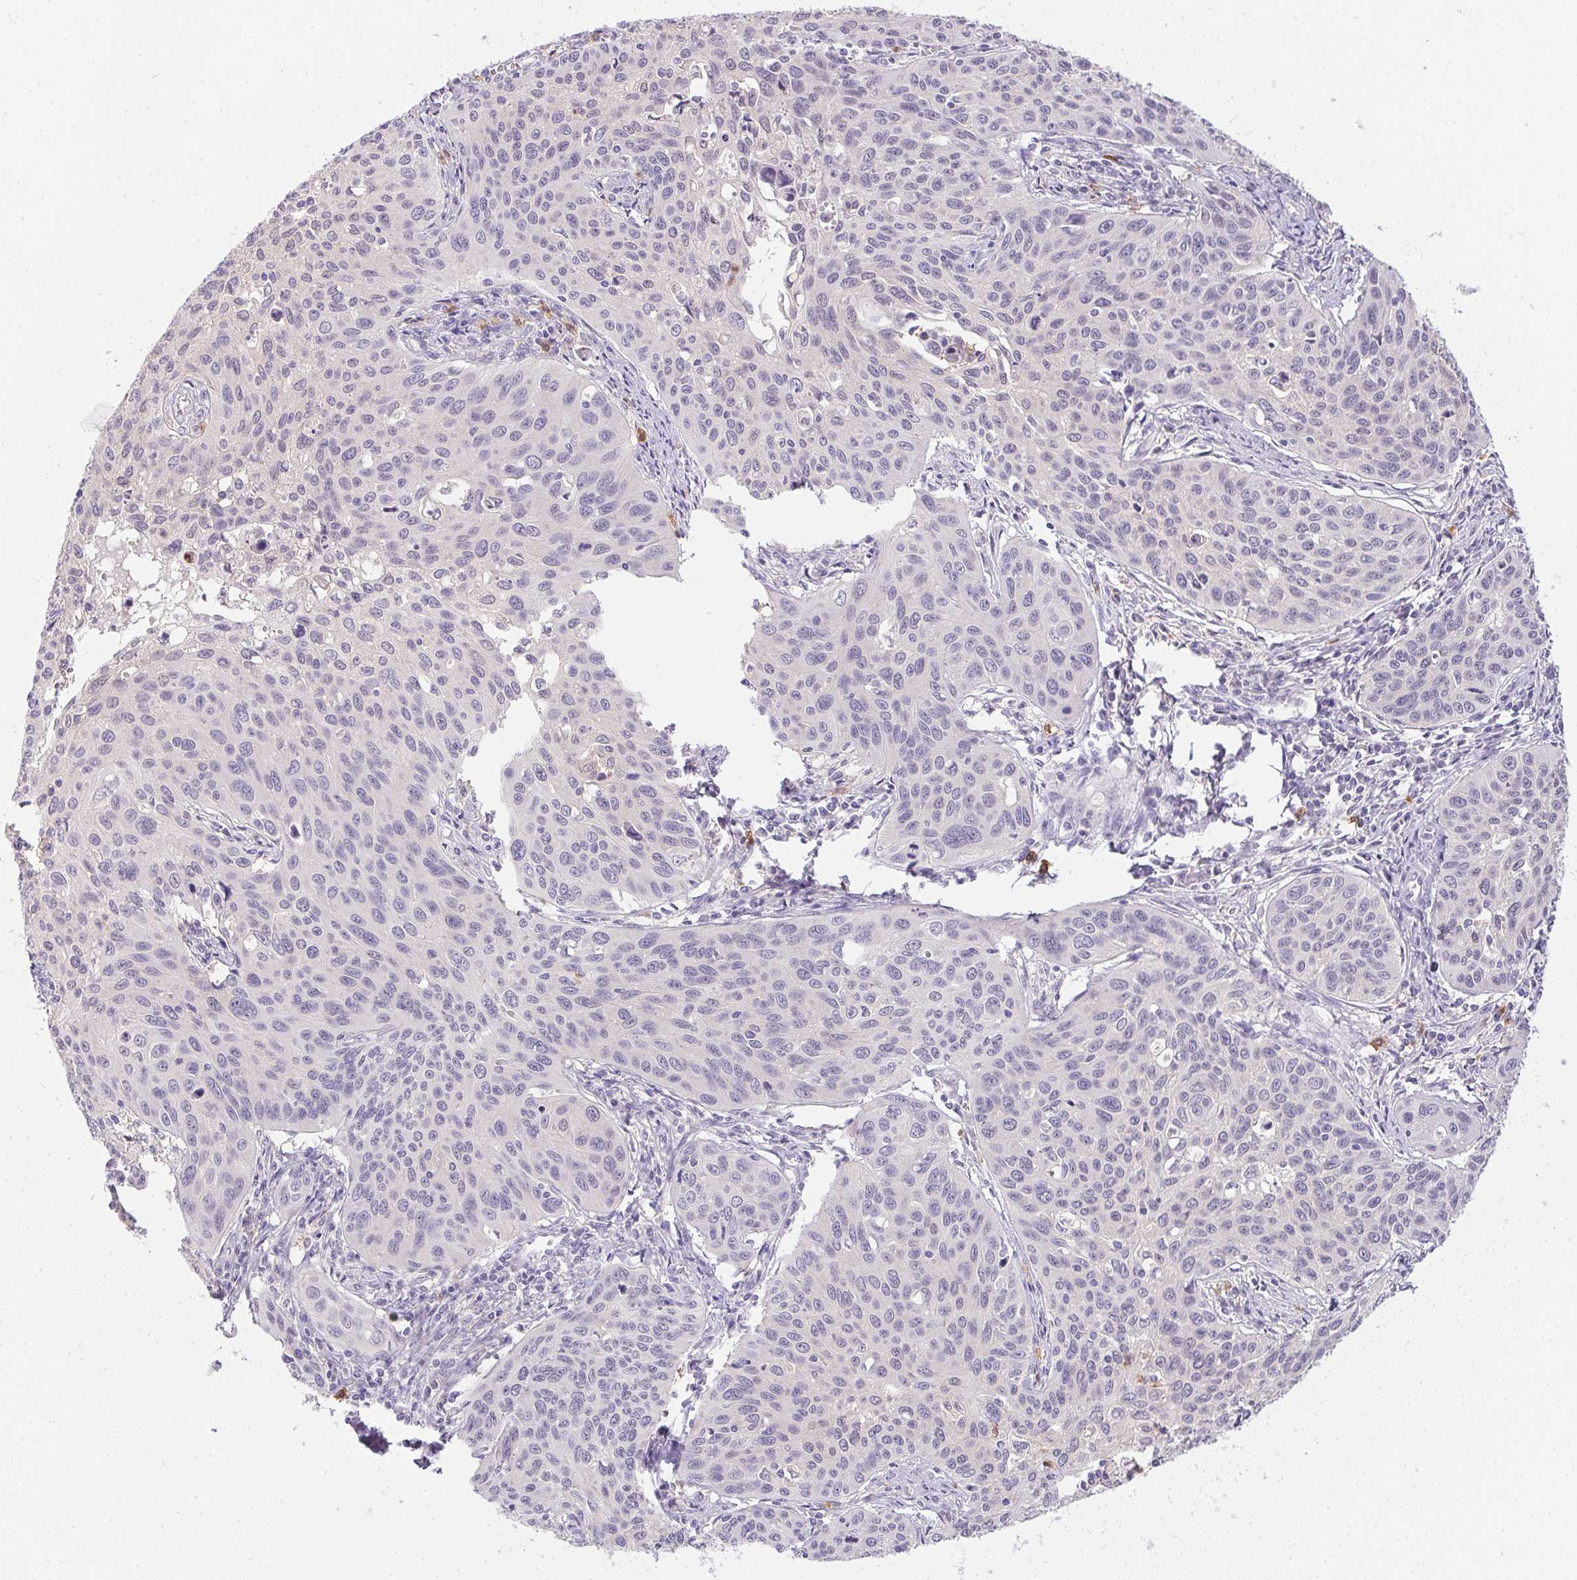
{"staining": {"intensity": "negative", "quantity": "none", "location": "none"}, "tissue": "cervical cancer", "cell_type": "Tumor cells", "image_type": "cancer", "snomed": [{"axis": "morphology", "description": "Squamous cell carcinoma, NOS"}, {"axis": "topography", "description": "Cervix"}], "caption": "A high-resolution histopathology image shows immunohistochemistry staining of squamous cell carcinoma (cervical), which exhibits no significant positivity in tumor cells.", "gene": "DNAJC5G", "patient": {"sex": "female", "age": 31}}